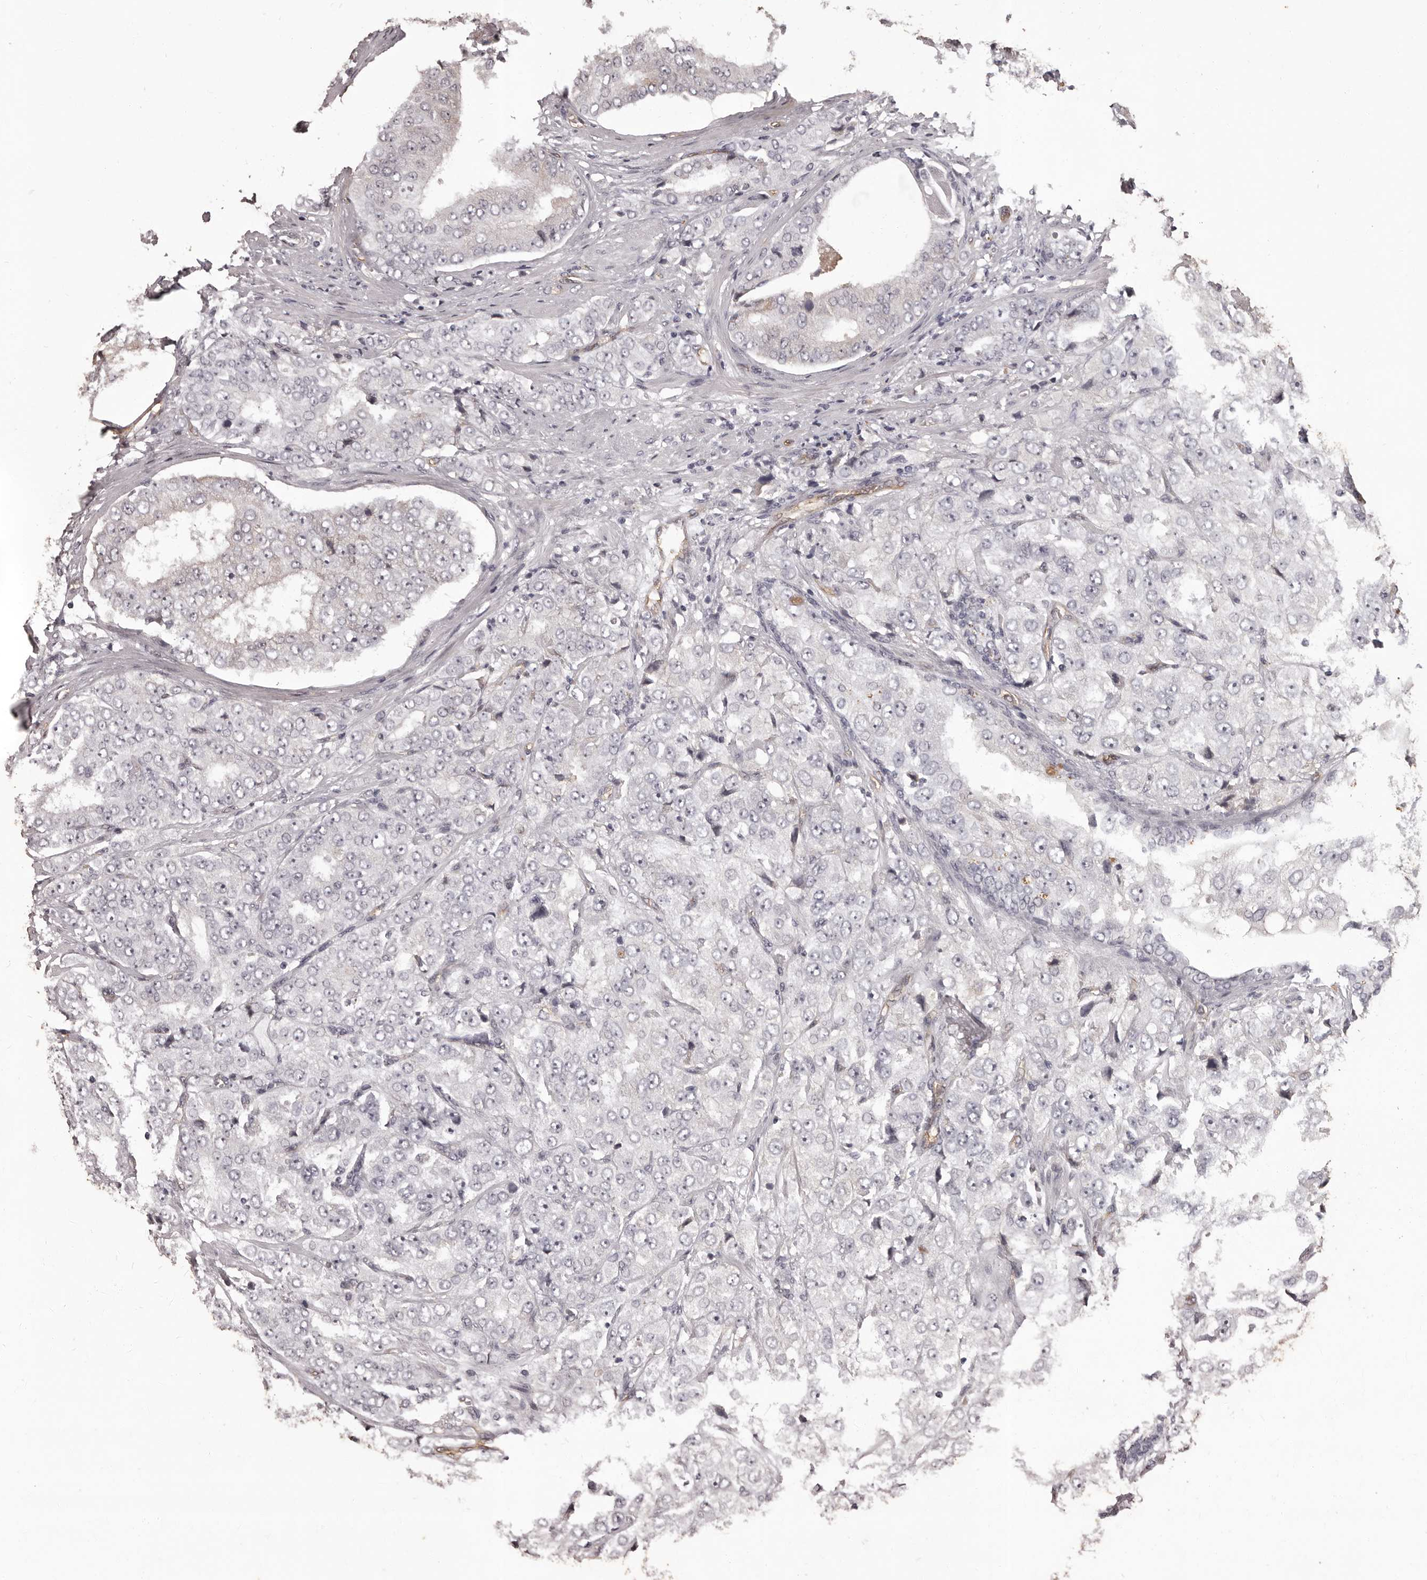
{"staining": {"intensity": "negative", "quantity": "none", "location": "none"}, "tissue": "prostate cancer", "cell_type": "Tumor cells", "image_type": "cancer", "snomed": [{"axis": "morphology", "description": "Adenocarcinoma, High grade"}, {"axis": "topography", "description": "Prostate"}], "caption": "Immunohistochemistry image of neoplastic tissue: human high-grade adenocarcinoma (prostate) stained with DAB (3,3'-diaminobenzidine) reveals no significant protein expression in tumor cells. (Stains: DAB (3,3'-diaminobenzidine) IHC with hematoxylin counter stain, Microscopy: brightfield microscopy at high magnification).", "gene": "GPR78", "patient": {"sex": "male", "age": 58}}